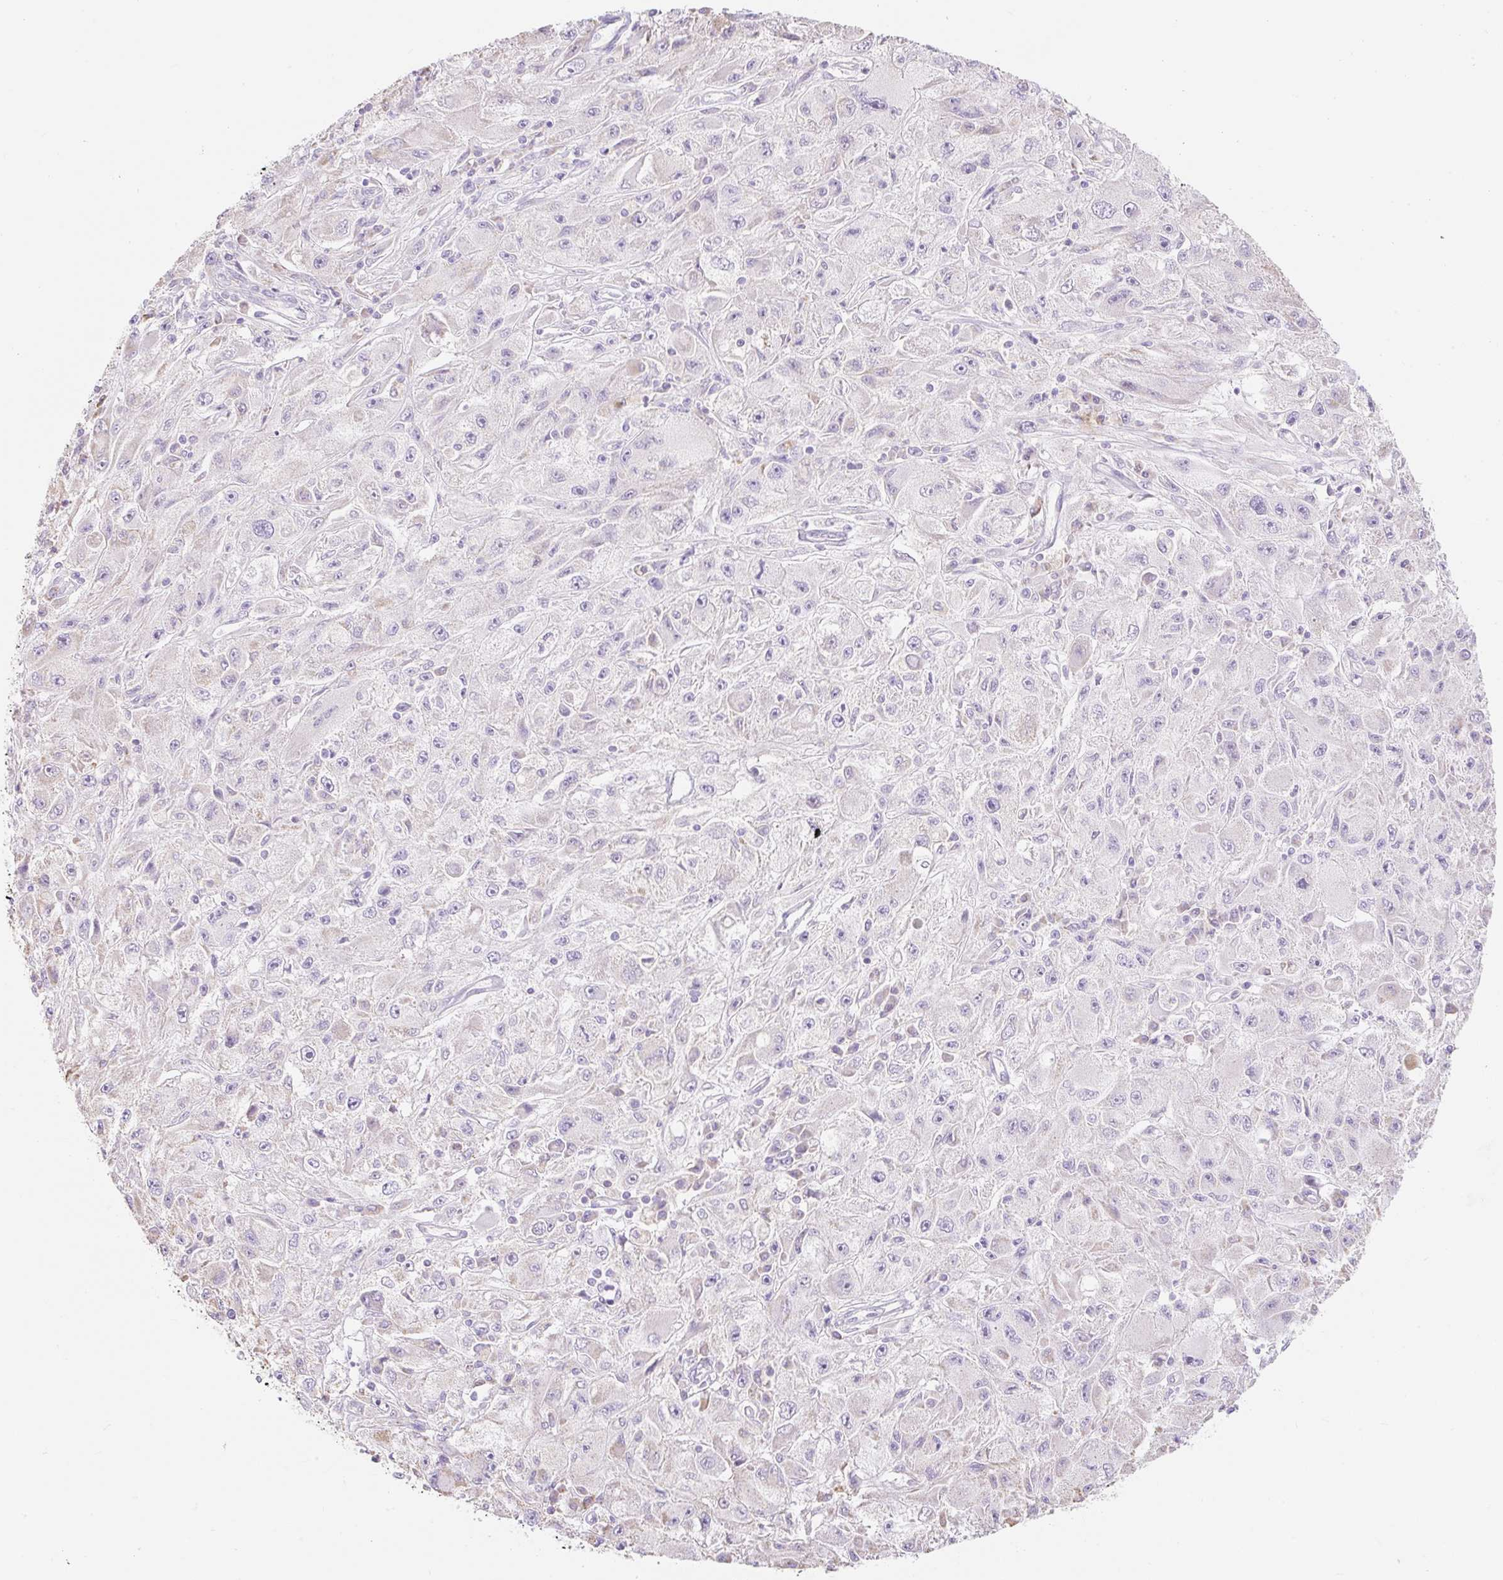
{"staining": {"intensity": "negative", "quantity": "none", "location": "none"}, "tissue": "melanoma", "cell_type": "Tumor cells", "image_type": "cancer", "snomed": [{"axis": "morphology", "description": "Malignant melanoma, Metastatic site"}, {"axis": "topography", "description": "Skin"}], "caption": "High power microscopy image of an IHC histopathology image of malignant melanoma (metastatic site), revealing no significant staining in tumor cells.", "gene": "DHX35", "patient": {"sex": "male", "age": 53}}